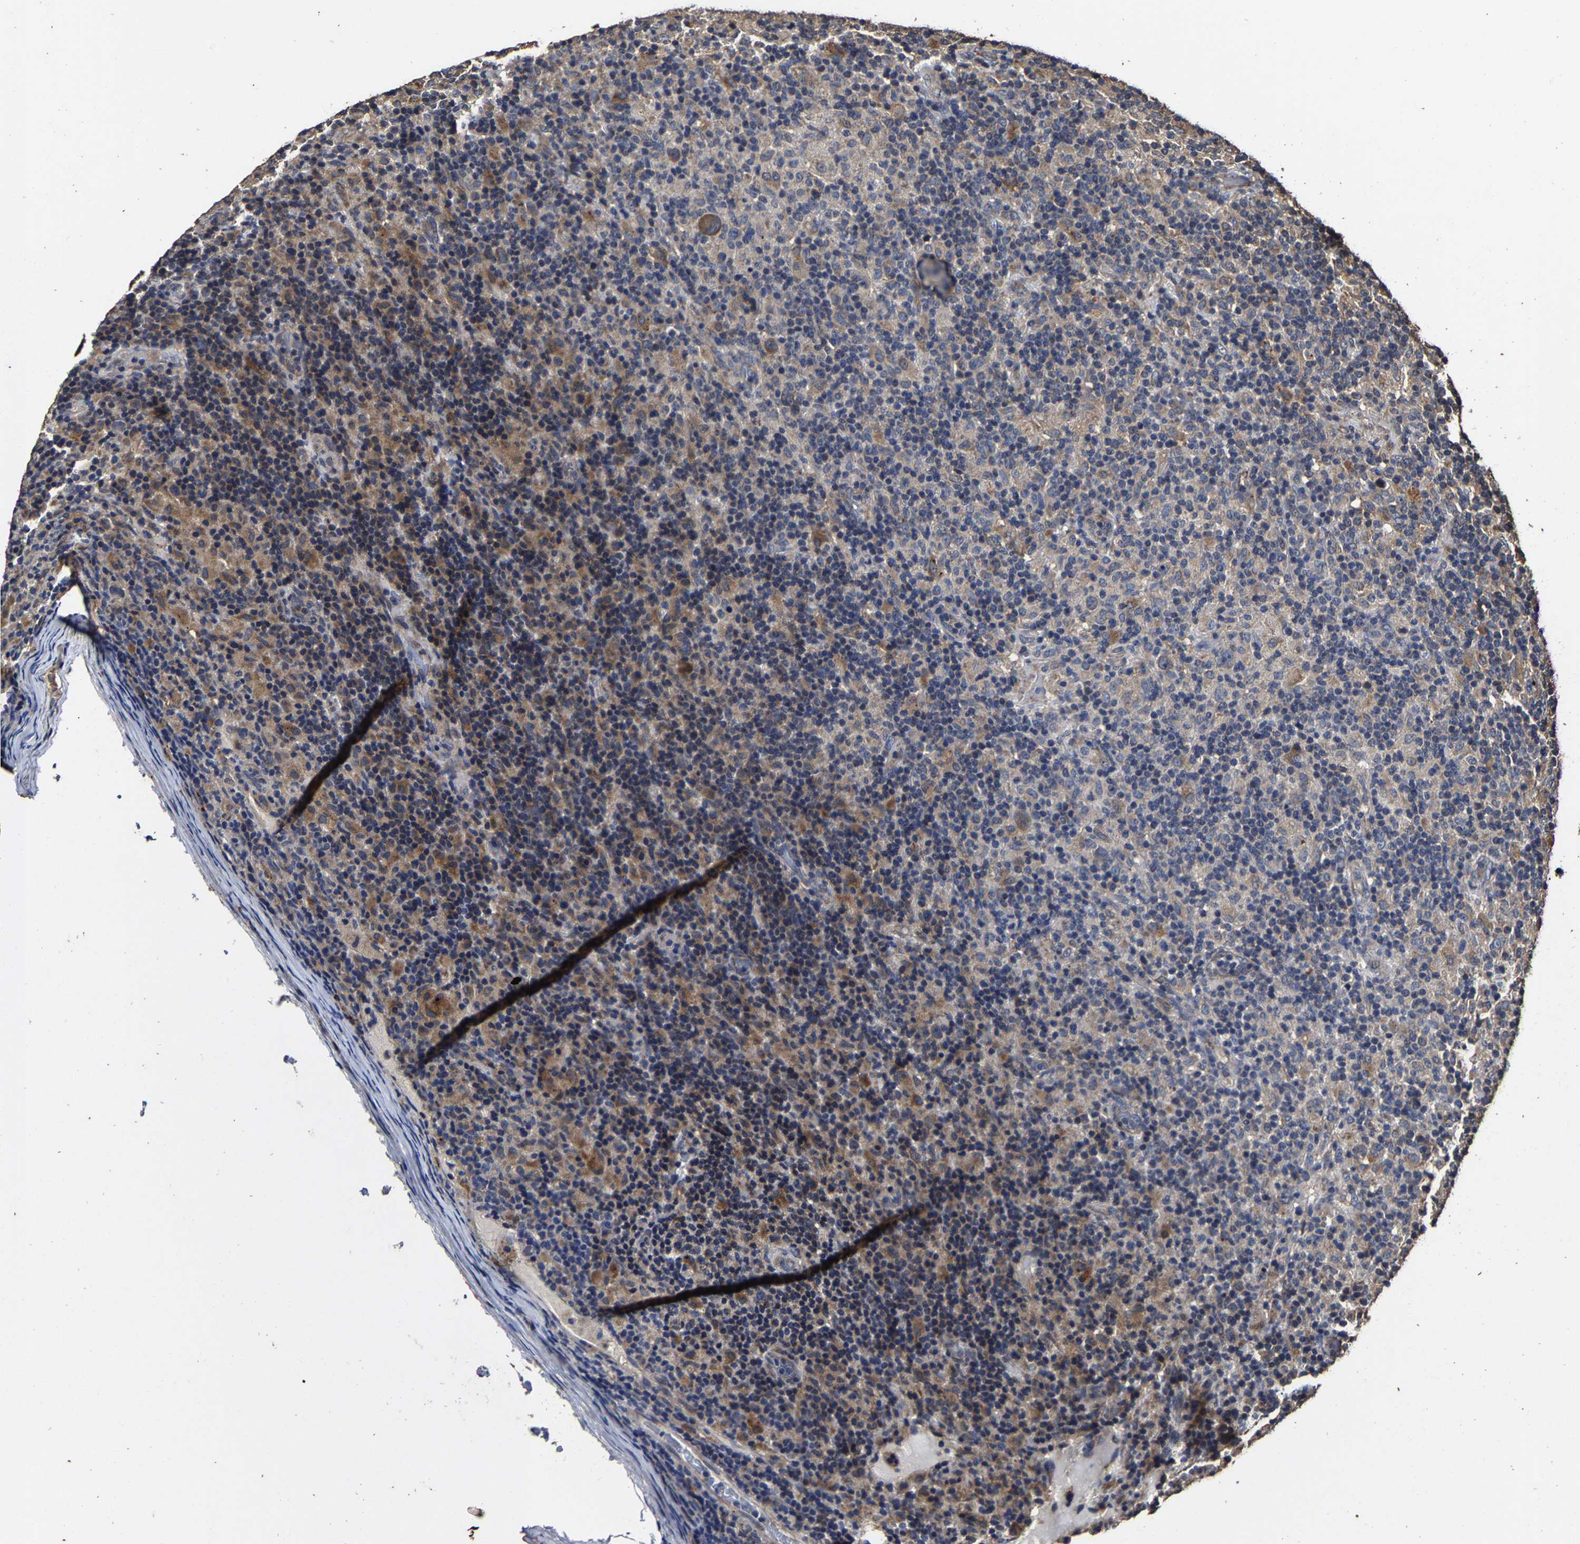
{"staining": {"intensity": "moderate", "quantity": "<25%", "location": "cytoplasmic/membranous"}, "tissue": "lymphoma", "cell_type": "Tumor cells", "image_type": "cancer", "snomed": [{"axis": "morphology", "description": "Hodgkin's disease, NOS"}, {"axis": "topography", "description": "Lymph node"}], "caption": "IHC of human Hodgkin's disease shows low levels of moderate cytoplasmic/membranous expression in about <25% of tumor cells.", "gene": "PPM1K", "patient": {"sex": "male", "age": 70}}